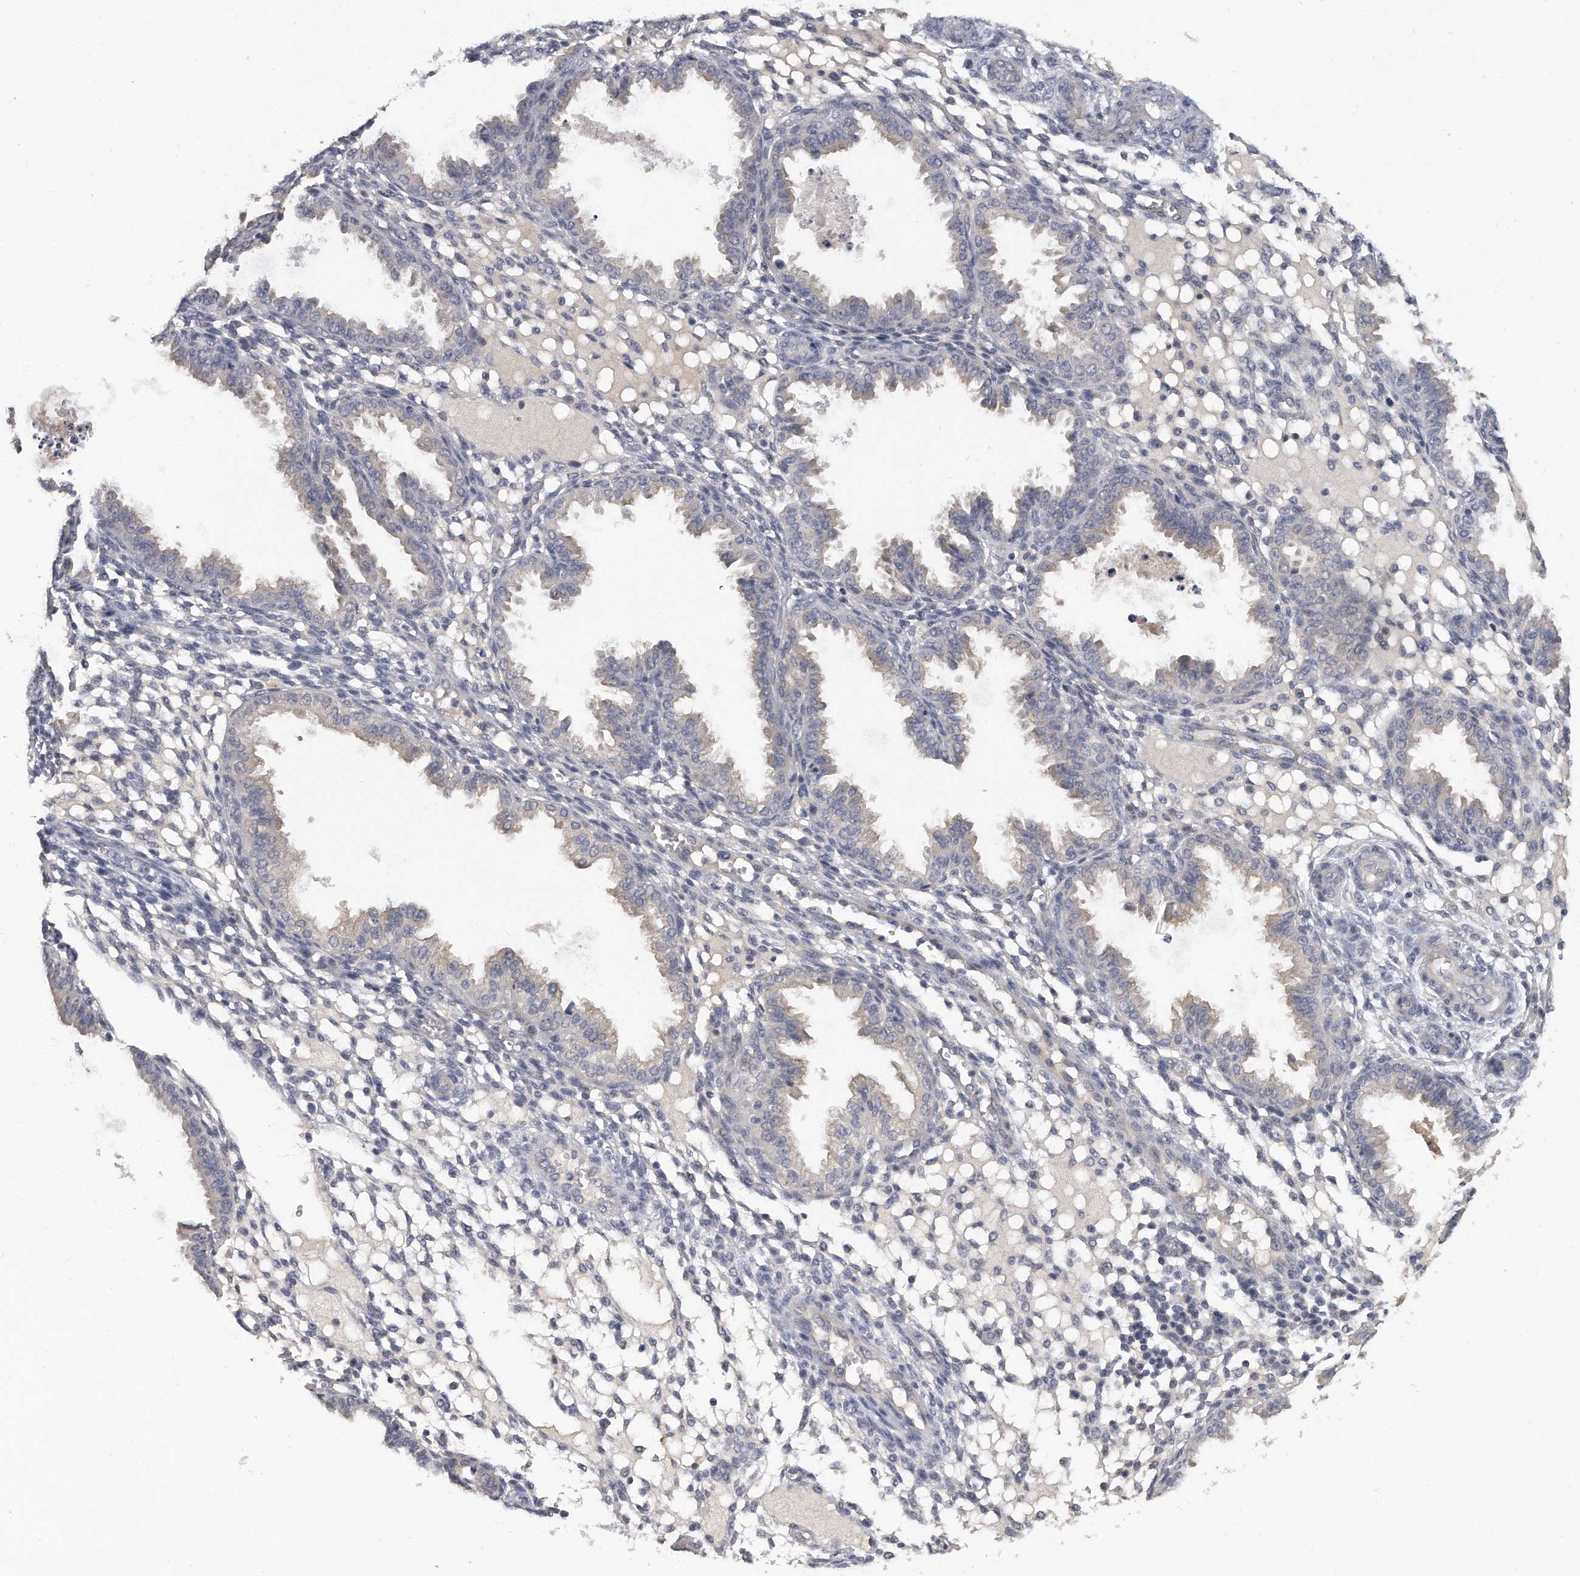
{"staining": {"intensity": "negative", "quantity": "none", "location": "none"}, "tissue": "endometrium", "cell_type": "Cells in endometrial stroma", "image_type": "normal", "snomed": [{"axis": "morphology", "description": "Normal tissue, NOS"}, {"axis": "topography", "description": "Endometrium"}], "caption": "The image reveals no significant staining in cells in endometrial stroma of endometrium. (Immunohistochemistry, brightfield microscopy, high magnification).", "gene": "KLHL7", "patient": {"sex": "female", "age": 33}}